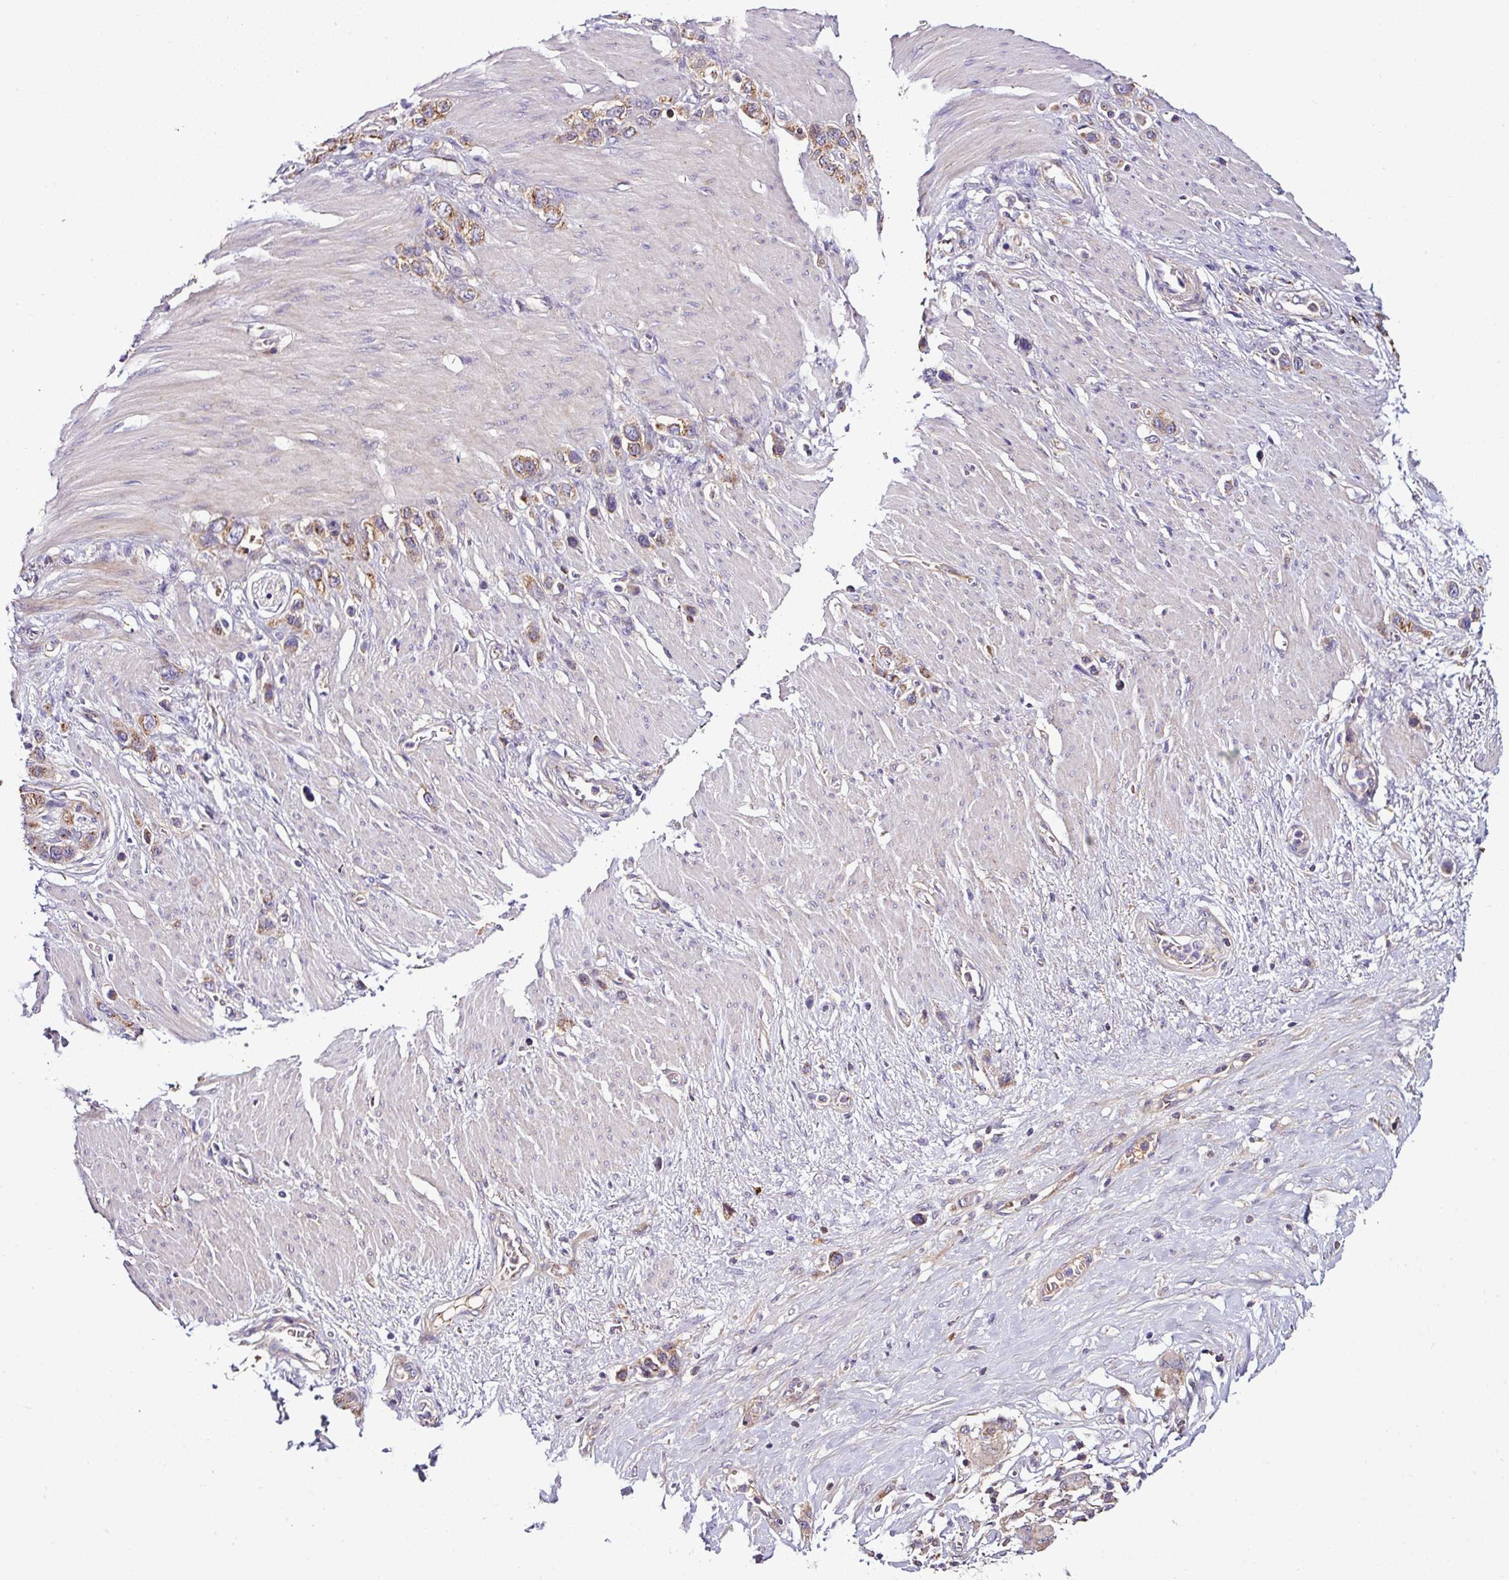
{"staining": {"intensity": "moderate", "quantity": ">75%", "location": "cytoplasmic/membranous"}, "tissue": "stomach cancer", "cell_type": "Tumor cells", "image_type": "cancer", "snomed": [{"axis": "morphology", "description": "Adenocarcinoma, NOS"}, {"axis": "morphology", "description": "Adenocarcinoma, High grade"}, {"axis": "topography", "description": "Stomach, upper"}, {"axis": "topography", "description": "Stomach, lower"}], "caption": "High-magnification brightfield microscopy of stomach high-grade adenocarcinoma stained with DAB (brown) and counterstained with hematoxylin (blue). tumor cells exhibit moderate cytoplasmic/membranous positivity is seen in about>75% of cells.", "gene": "CPD", "patient": {"sex": "female", "age": 65}}